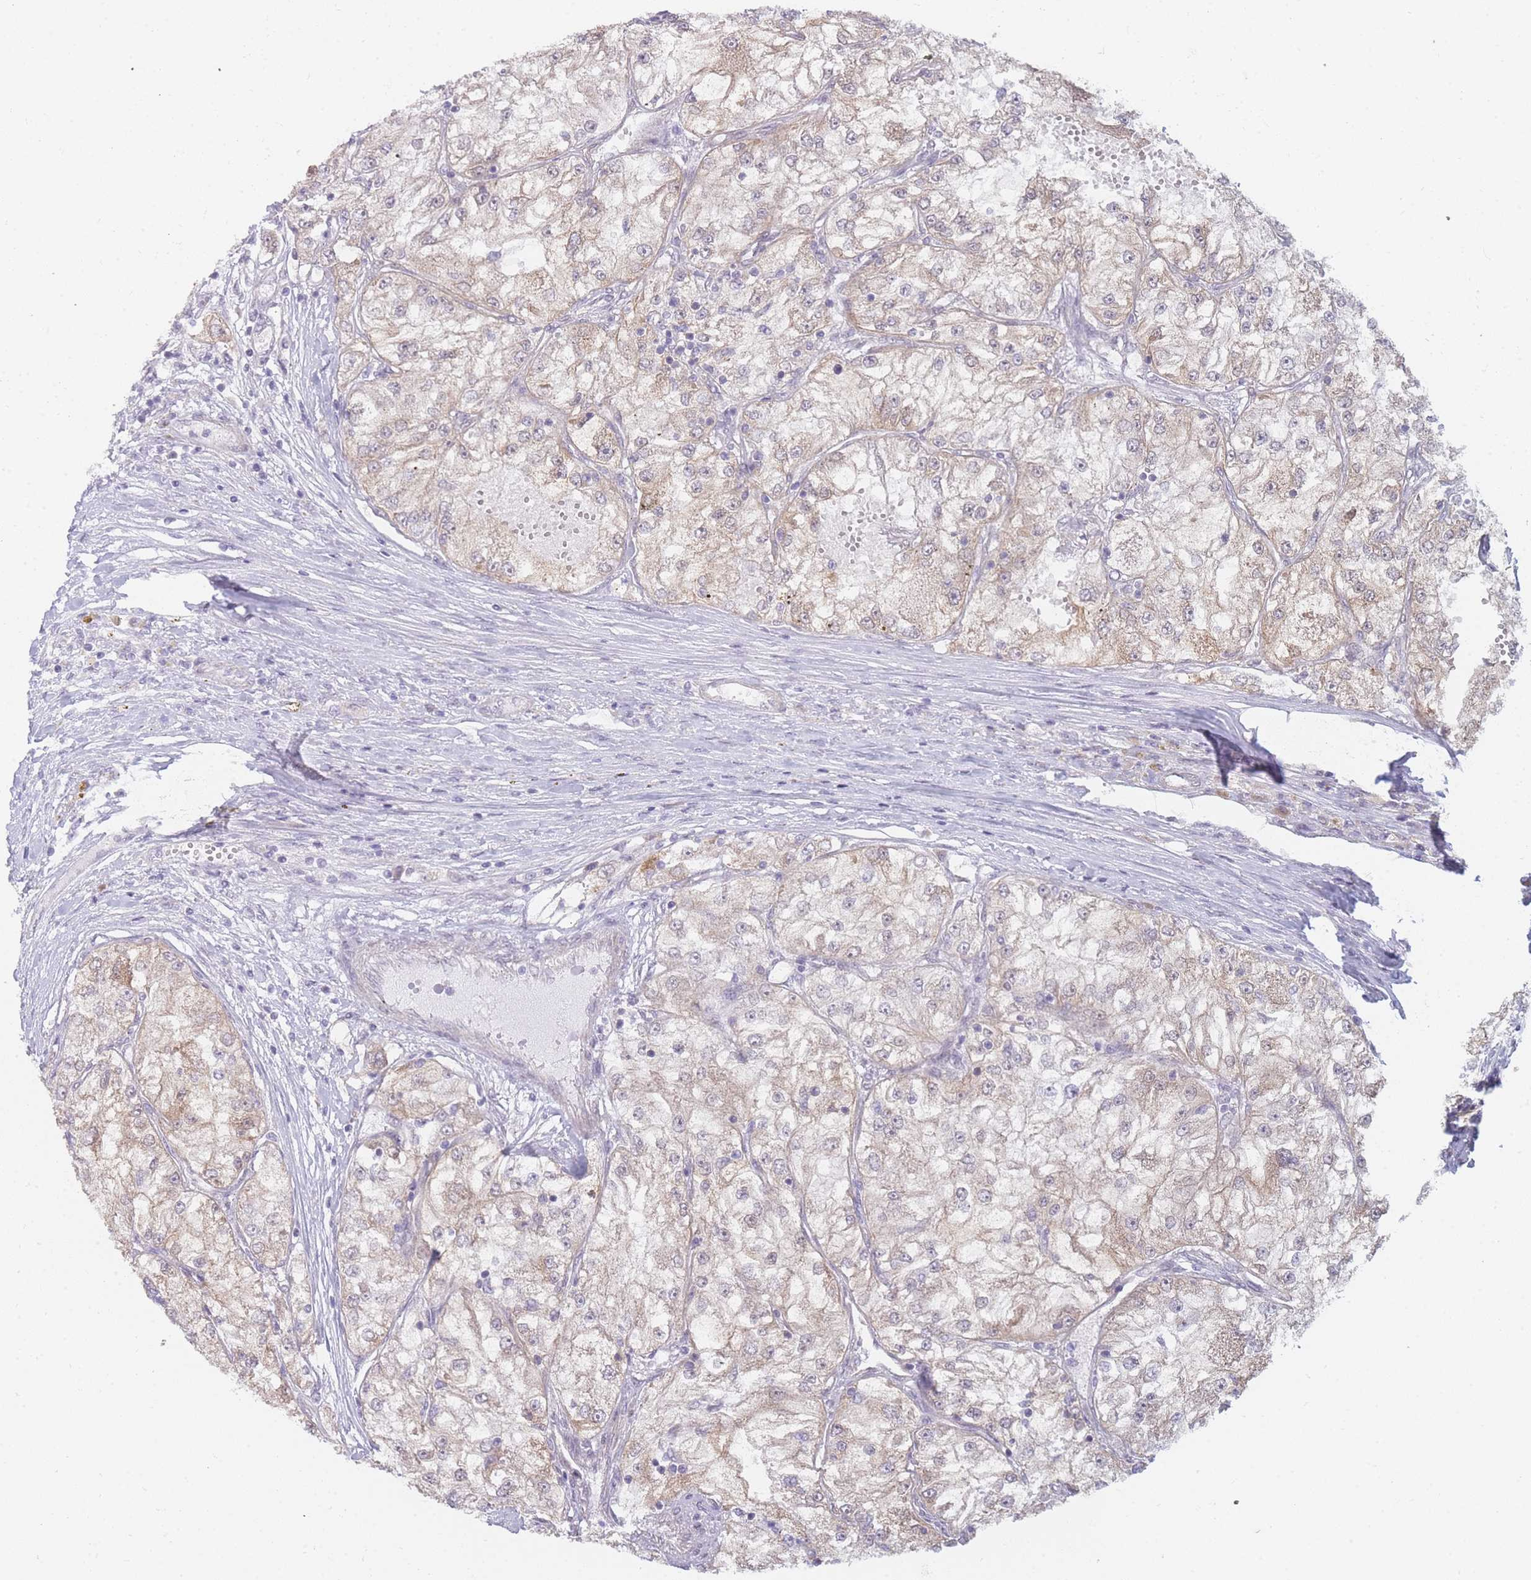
{"staining": {"intensity": "moderate", "quantity": "25%-75%", "location": "cytoplasmic/membranous"}, "tissue": "renal cancer", "cell_type": "Tumor cells", "image_type": "cancer", "snomed": [{"axis": "morphology", "description": "Adenocarcinoma, NOS"}, {"axis": "topography", "description": "Kidney"}], "caption": "Renal adenocarcinoma was stained to show a protein in brown. There is medium levels of moderate cytoplasmic/membranous staining in about 25%-75% of tumor cells. (Stains: DAB (3,3'-diaminobenzidine) in brown, nuclei in blue, Microscopy: brightfield microscopy at high magnification).", "gene": "MRI1", "patient": {"sex": "female", "age": 72}}